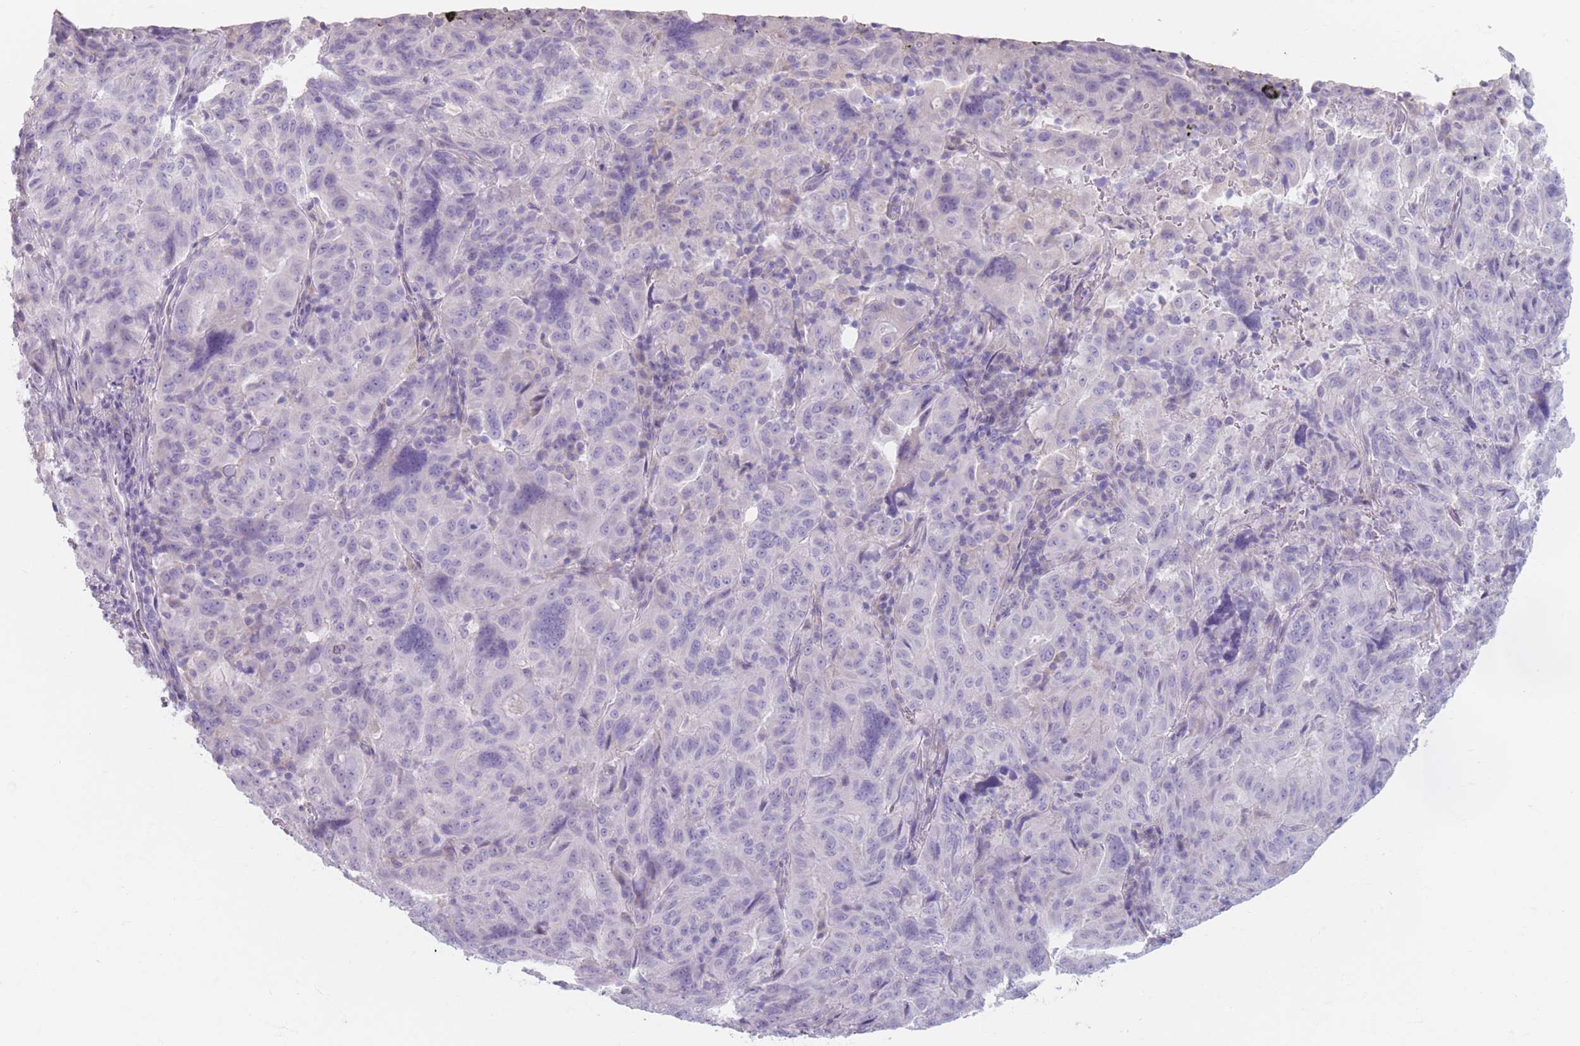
{"staining": {"intensity": "negative", "quantity": "none", "location": "none"}, "tissue": "pancreatic cancer", "cell_type": "Tumor cells", "image_type": "cancer", "snomed": [{"axis": "morphology", "description": "Adenocarcinoma, NOS"}, {"axis": "topography", "description": "Pancreas"}], "caption": "An immunohistochemistry (IHC) micrograph of pancreatic cancer is shown. There is no staining in tumor cells of pancreatic cancer.", "gene": "PIGM", "patient": {"sex": "male", "age": 63}}